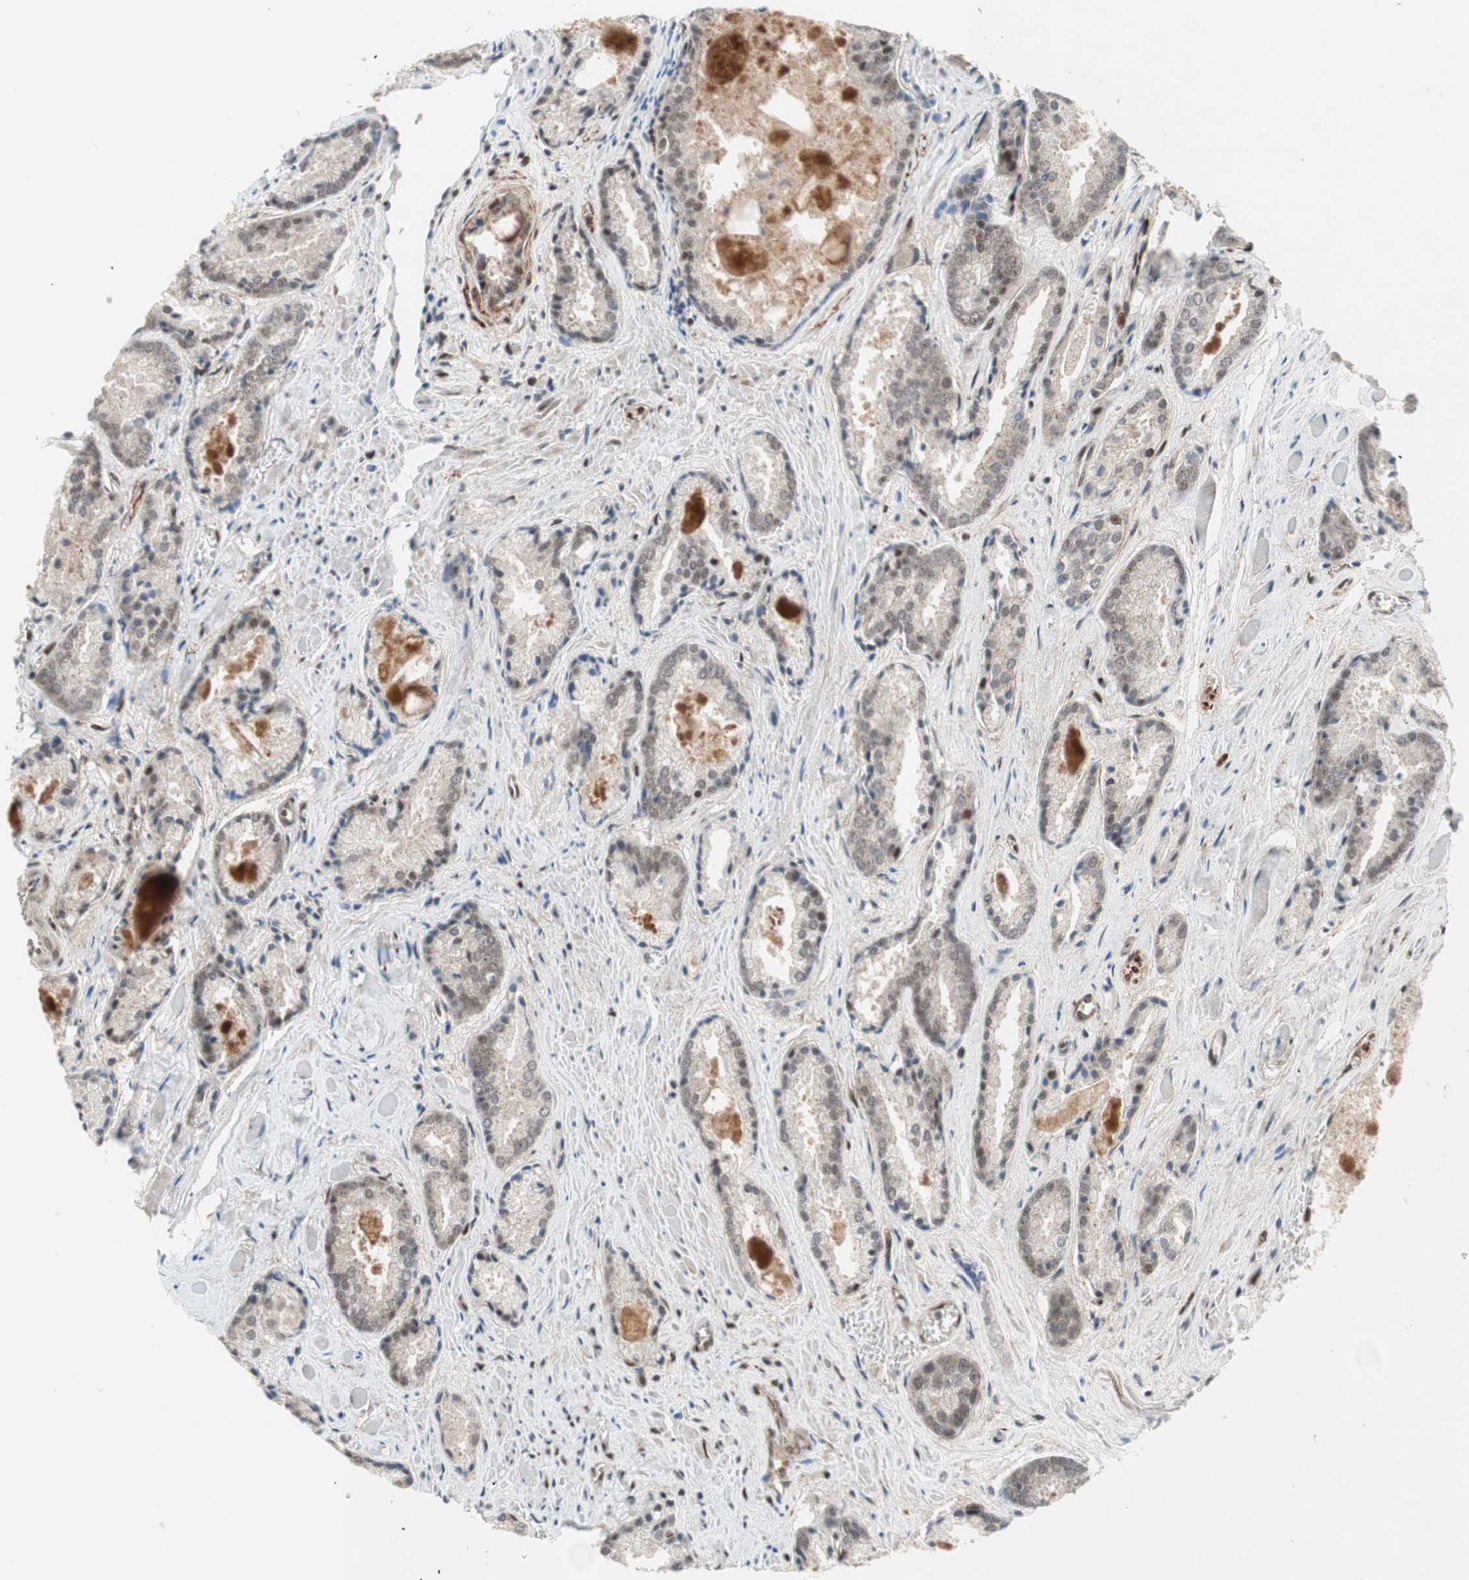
{"staining": {"intensity": "weak", "quantity": ">75%", "location": "nuclear"}, "tissue": "prostate cancer", "cell_type": "Tumor cells", "image_type": "cancer", "snomed": [{"axis": "morphology", "description": "Adenocarcinoma, Low grade"}, {"axis": "topography", "description": "Prostate"}], "caption": "Immunohistochemical staining of human prostate low-grade adenocarcinoma displays low levels of weak nuclear protein expression in approximately >75% of tumor cells.", "gene": "TCF12", "patient": {"sex": "male", "age": 64}}